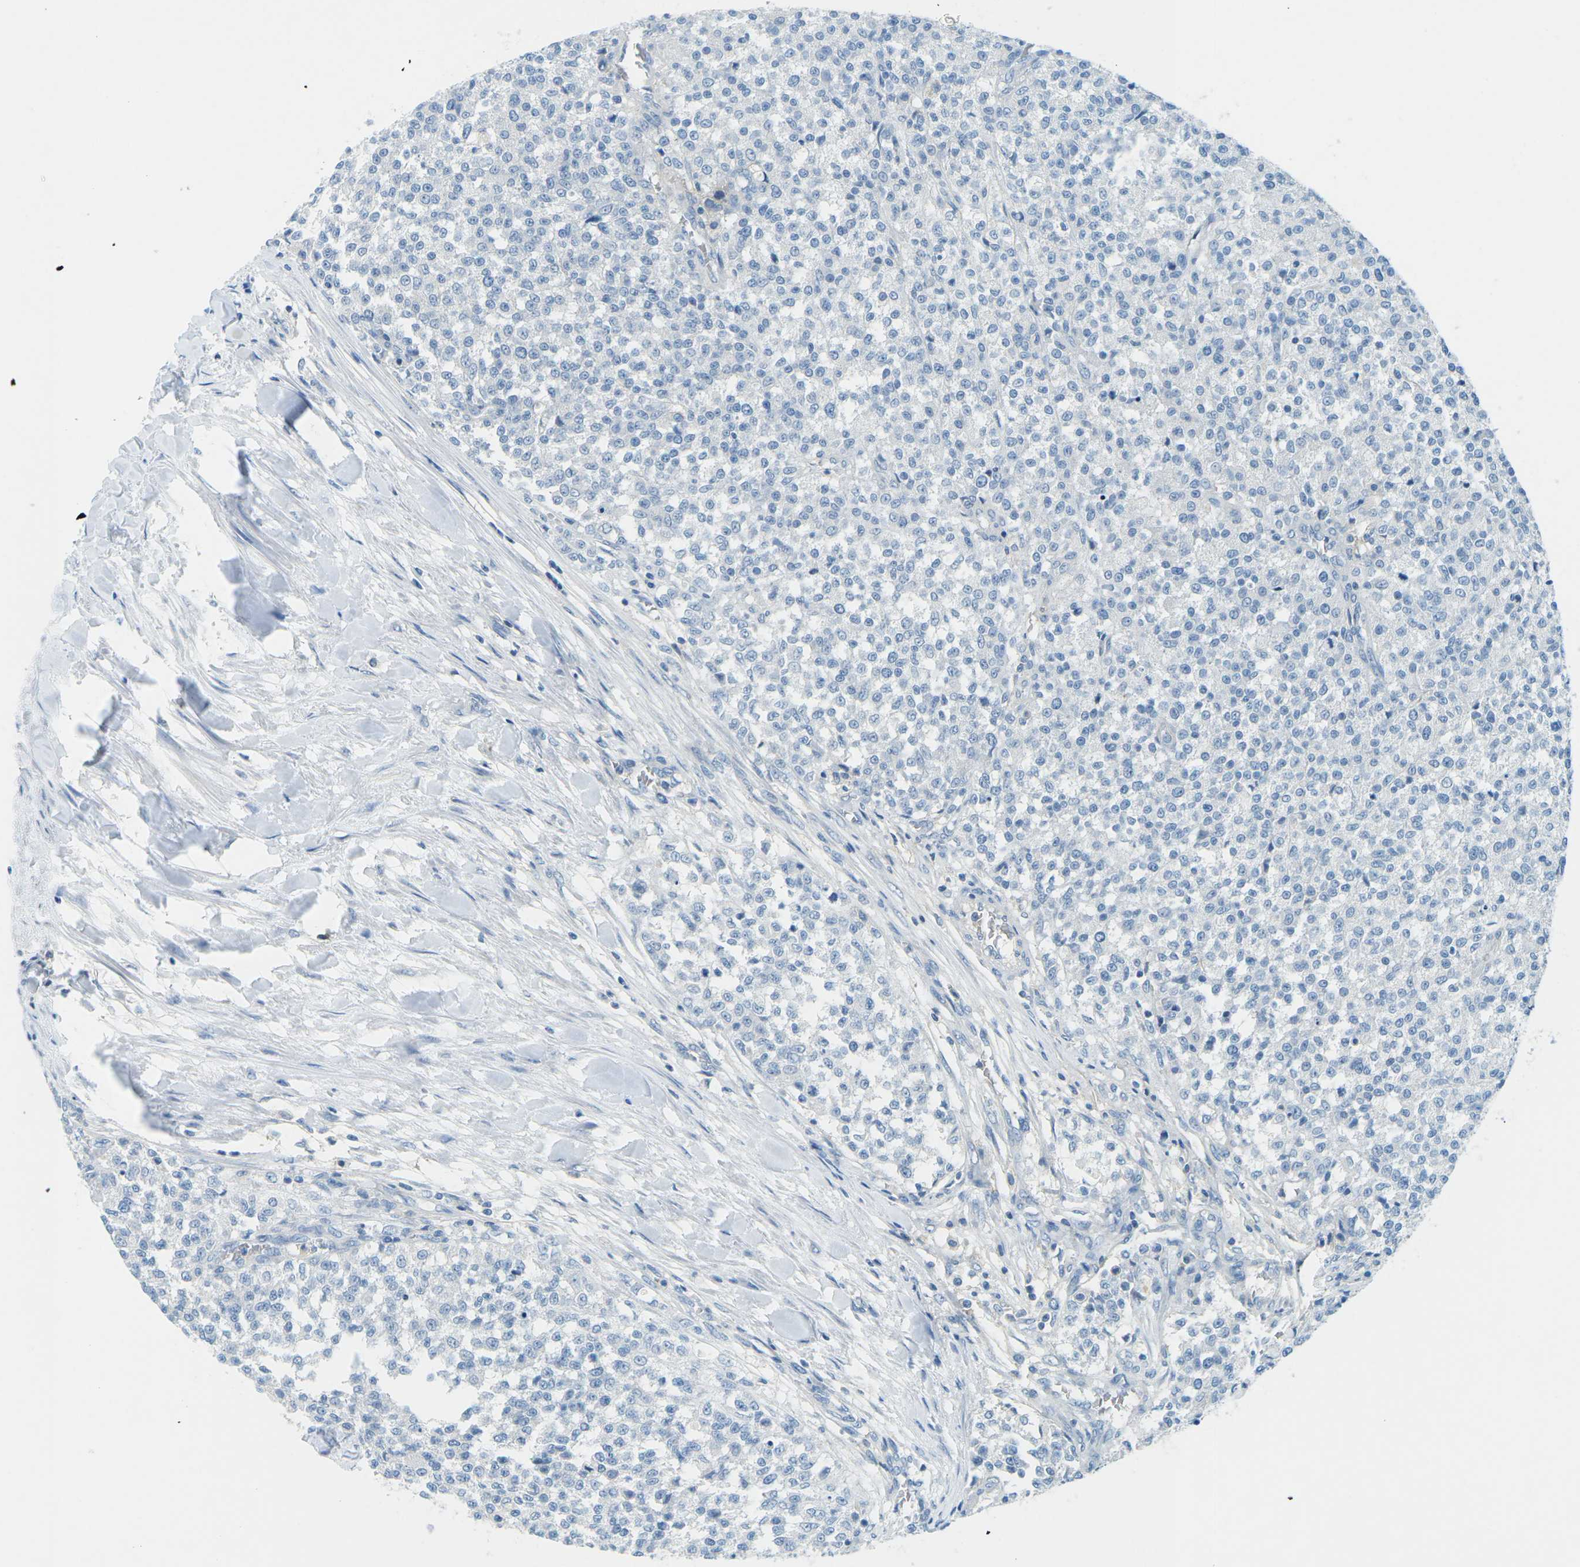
{"staining": {"intensity": "negative", "quantity": "none", "location": "none"}, "tissue": "testis cancer", "cell_type": "Tumor cells", "image_type": "cancer", "snomed": [{"axis": "morphology", "description": "Seminoma, NOS"}, {"axis": "topography", "description": "Testis"}], "caption": "Seminoma (testis) was stained to show a protein in brown. There is no significant expression in tumor cells.", "gene": "CD47", "patient": {"sex": "male", "age": 59}}